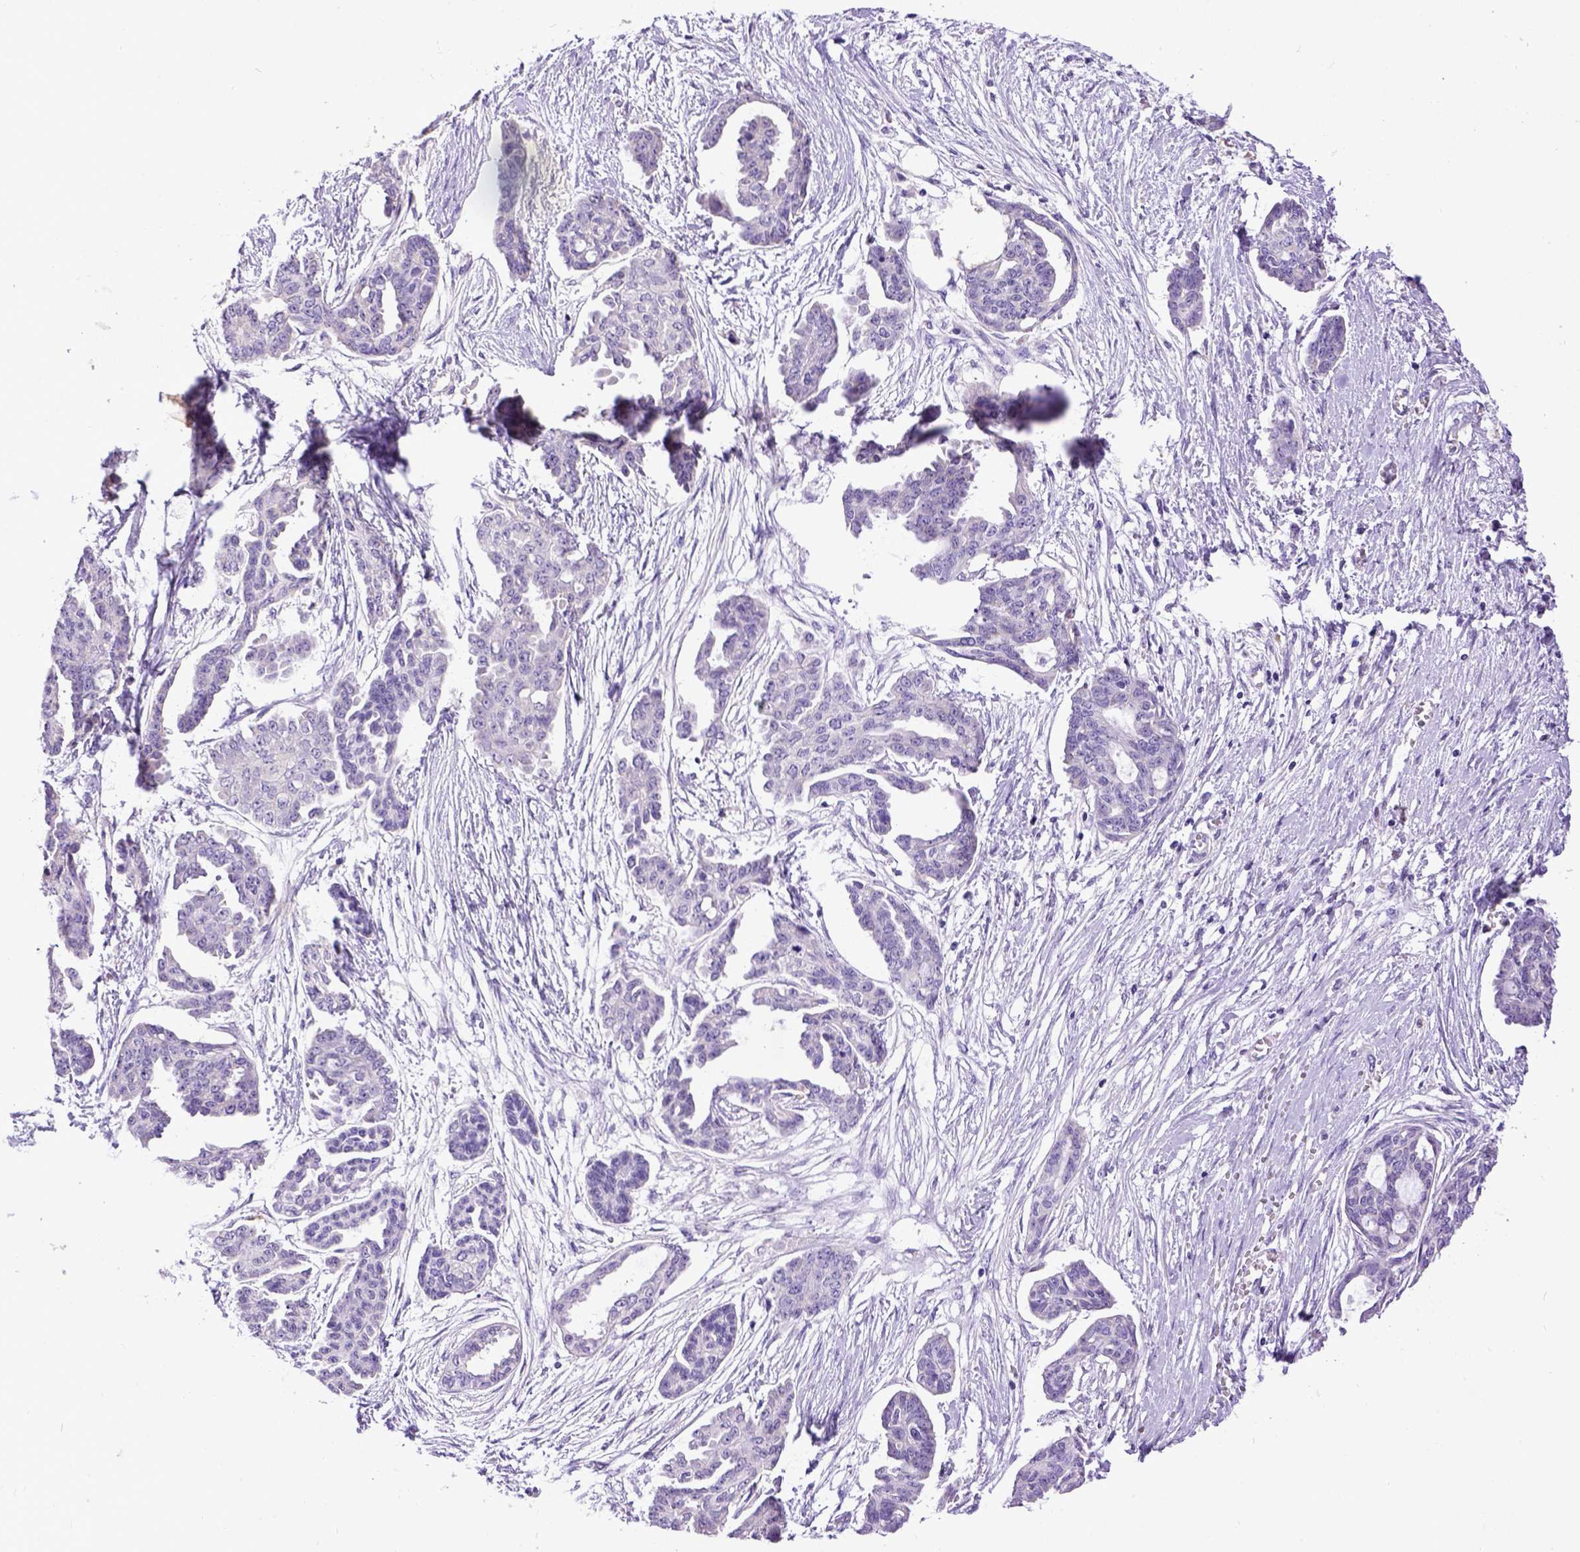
{"staining": {"intensity": "negative", "quantity": "none", "location": "none"}, "tissue": "ovarian cancer", "cell_type": "Tumor cells", "image_type": "cancer", "snomed": [{"axis": "morphology", "description": "Cystadenocarcinoma, serous, NOS"}, {"axis": "topography", "description": "Ovary"}], "caption": "Ovarian cancer (serous cystadenocarcinoma) was stained to show a protein in brown. There is no significant expression in tumor cells.", "gene": "SPEF1", "patient": {"sex": "female", "age": 71}}